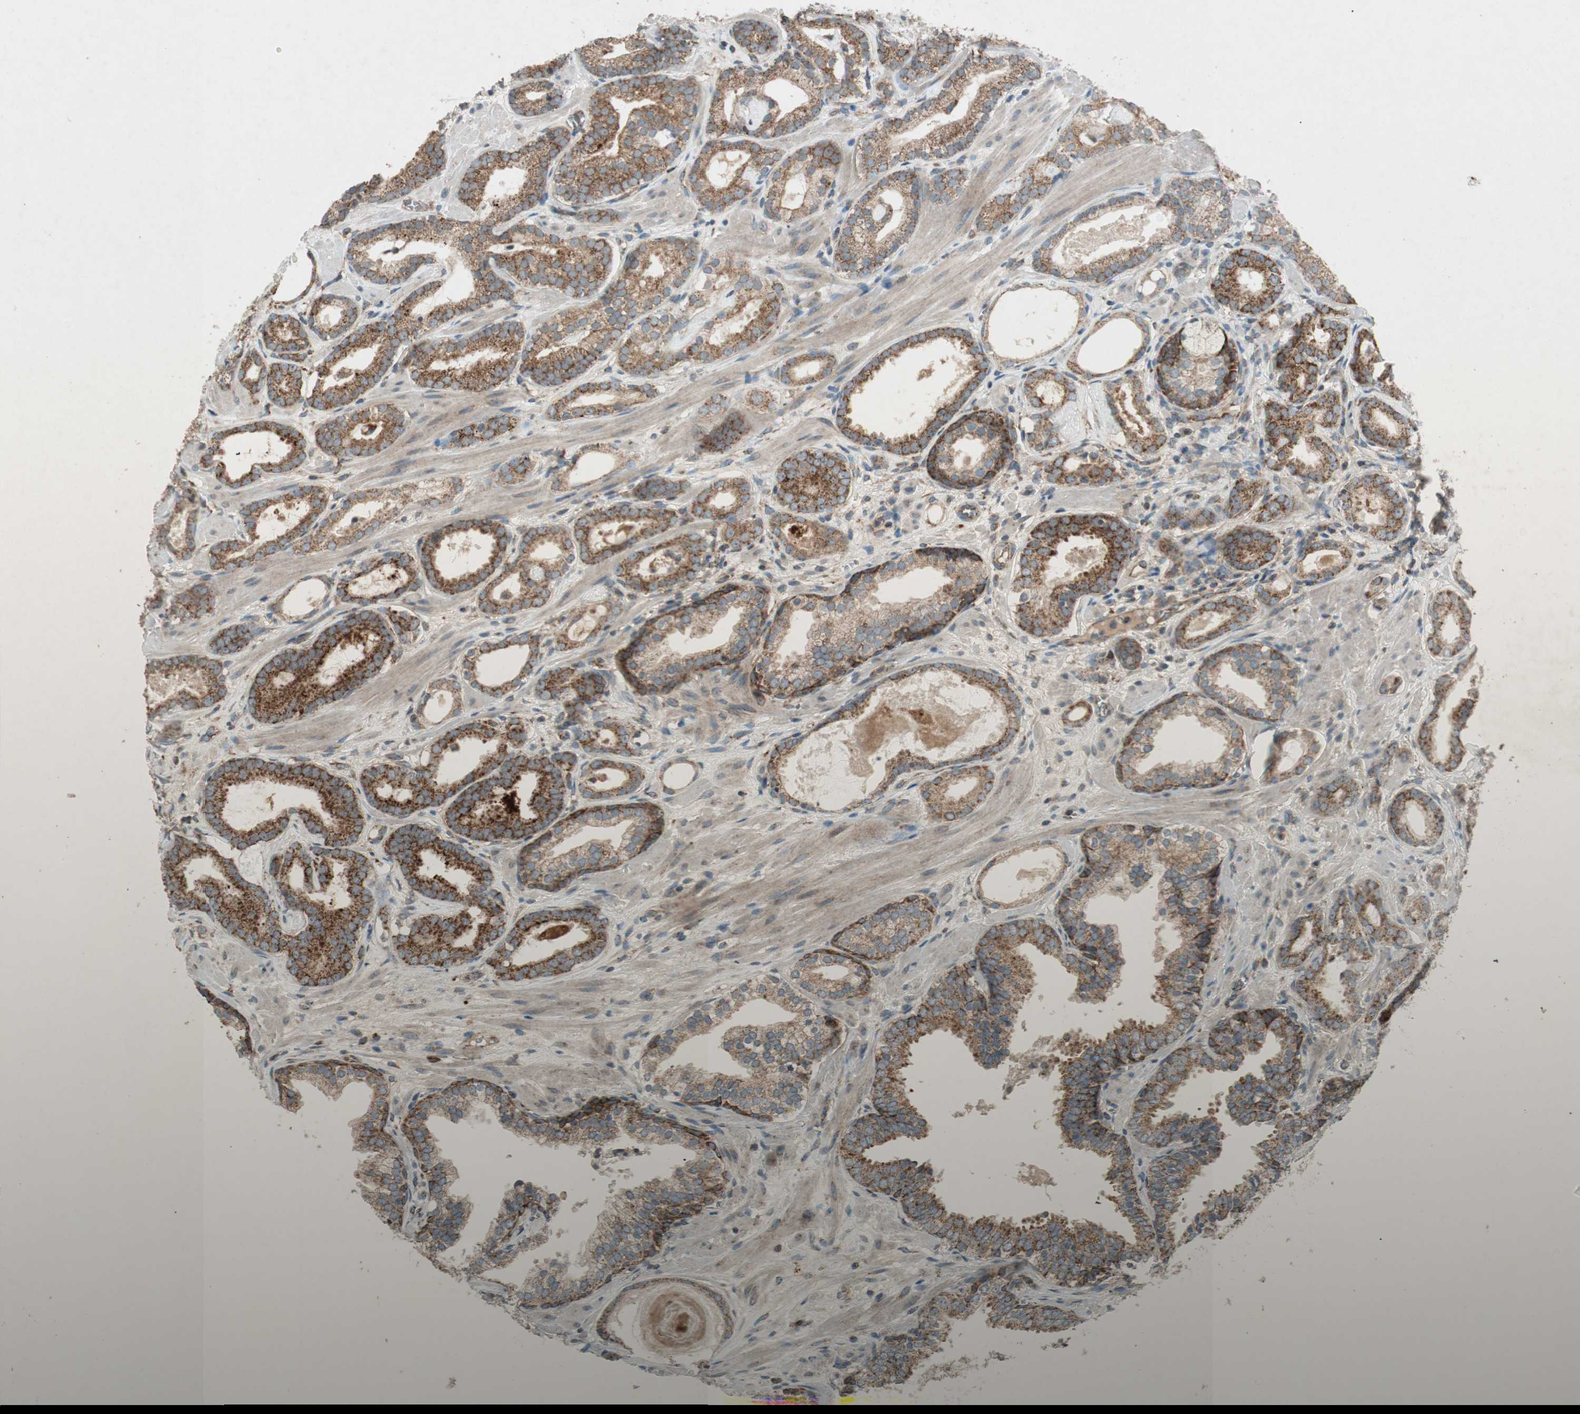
{"staining": {"intensity": "strong", "quantity": ">75%", "location": "cytoplasmic/membranous"}, "tissue": "prostate cancer", "cell_type": "Tumor cells", "image_type": "cancer", "snomed": [{"axis": "morphology", "description": "Adenocarcinoma, Low grade"}, {"axis": "topography", "description": "Prostate"}], "caption": "Immunohistochemical staining of prostate low-grade adenocarcinoma shows strong cytoplasmic/membranous protein positivity in approximately >75% of tumor cells. Nuclei are stained in blue.", "gene": "CHADL", "patient": {"sex": "male", "age": 57}}